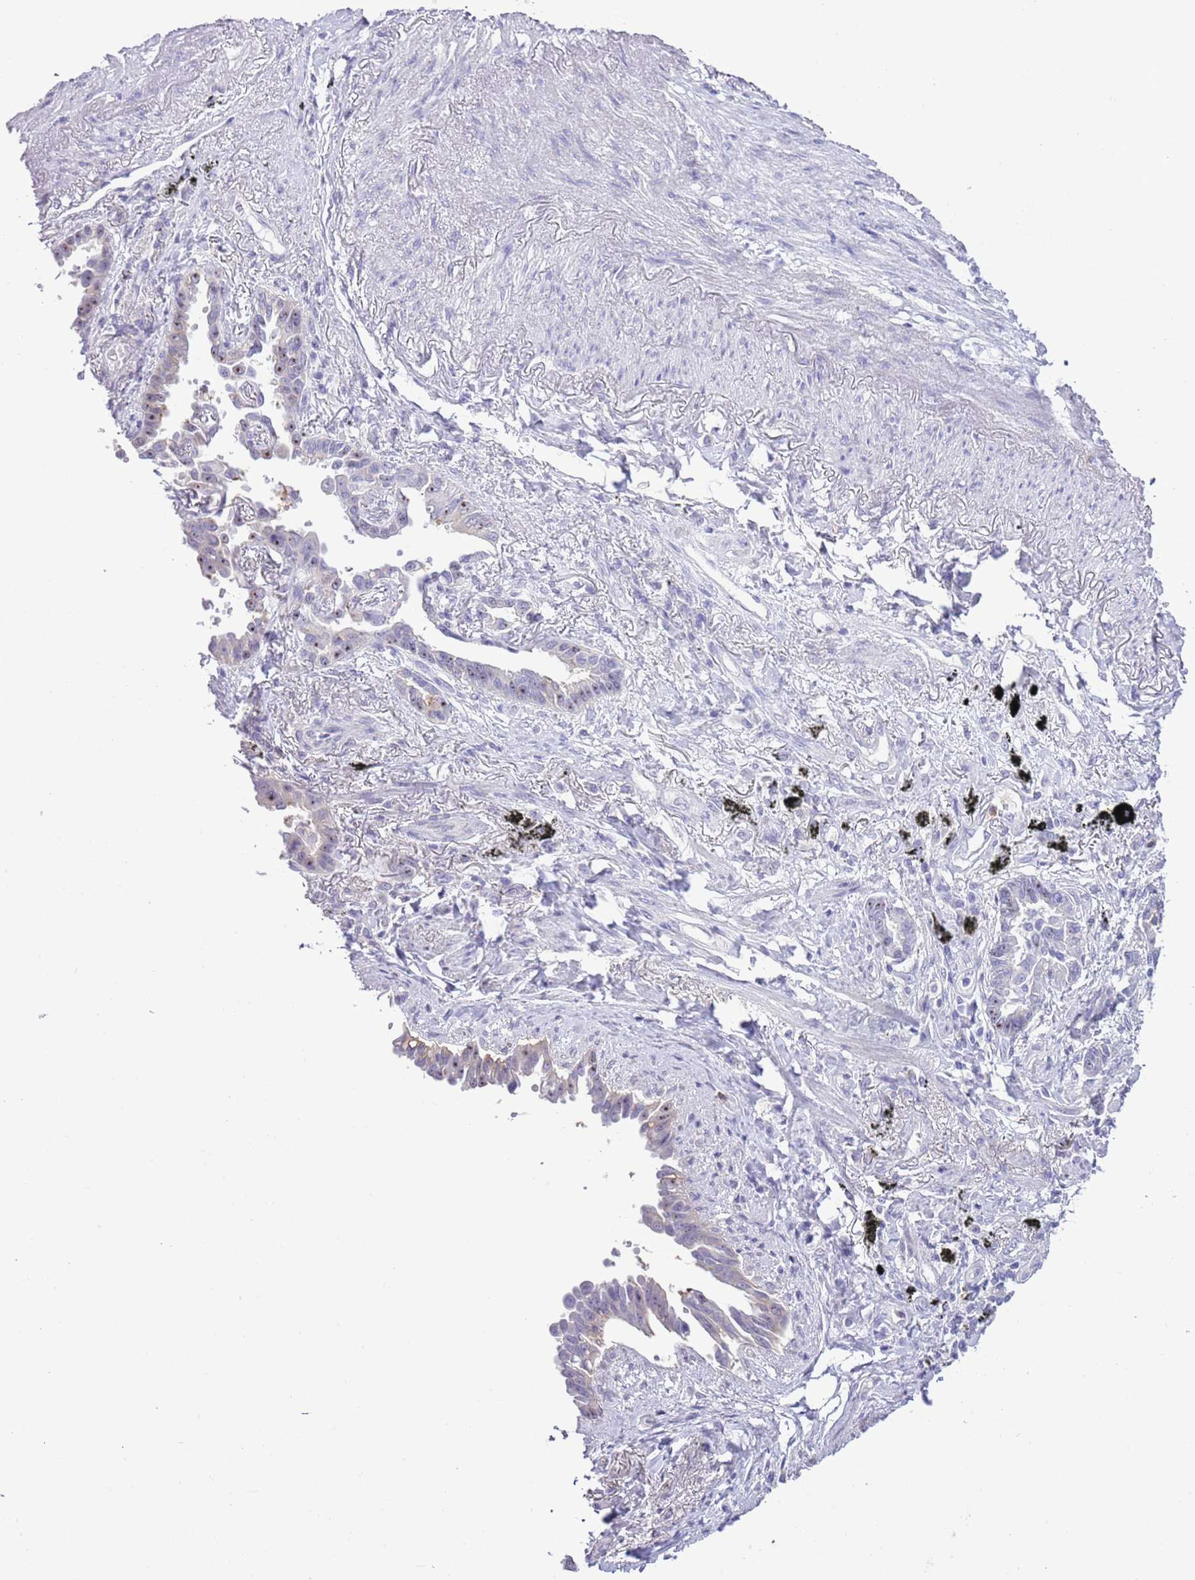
{"staining": {"intensity": "moderate", "quantity": "<25%", "location": "nuclear"}, "tissue": "lung cancer", "cell_type": "Tumor cells", "image_type": "cancer", "snomed": [{"axis": "morphology", "description": "Adenocarcinoma, NOS"}, {"axis": "topography", "description": "Lung"}], "caption": "Lung cancer (adenocarcinoma) was stained to show a protein in brown. There is low levels of moderate nuclear expression in about <25% of tumor cells. Nuclei are stained in blue.", "gene": "OR2Z1", "patient": {"sex": "male", "age": 67}}